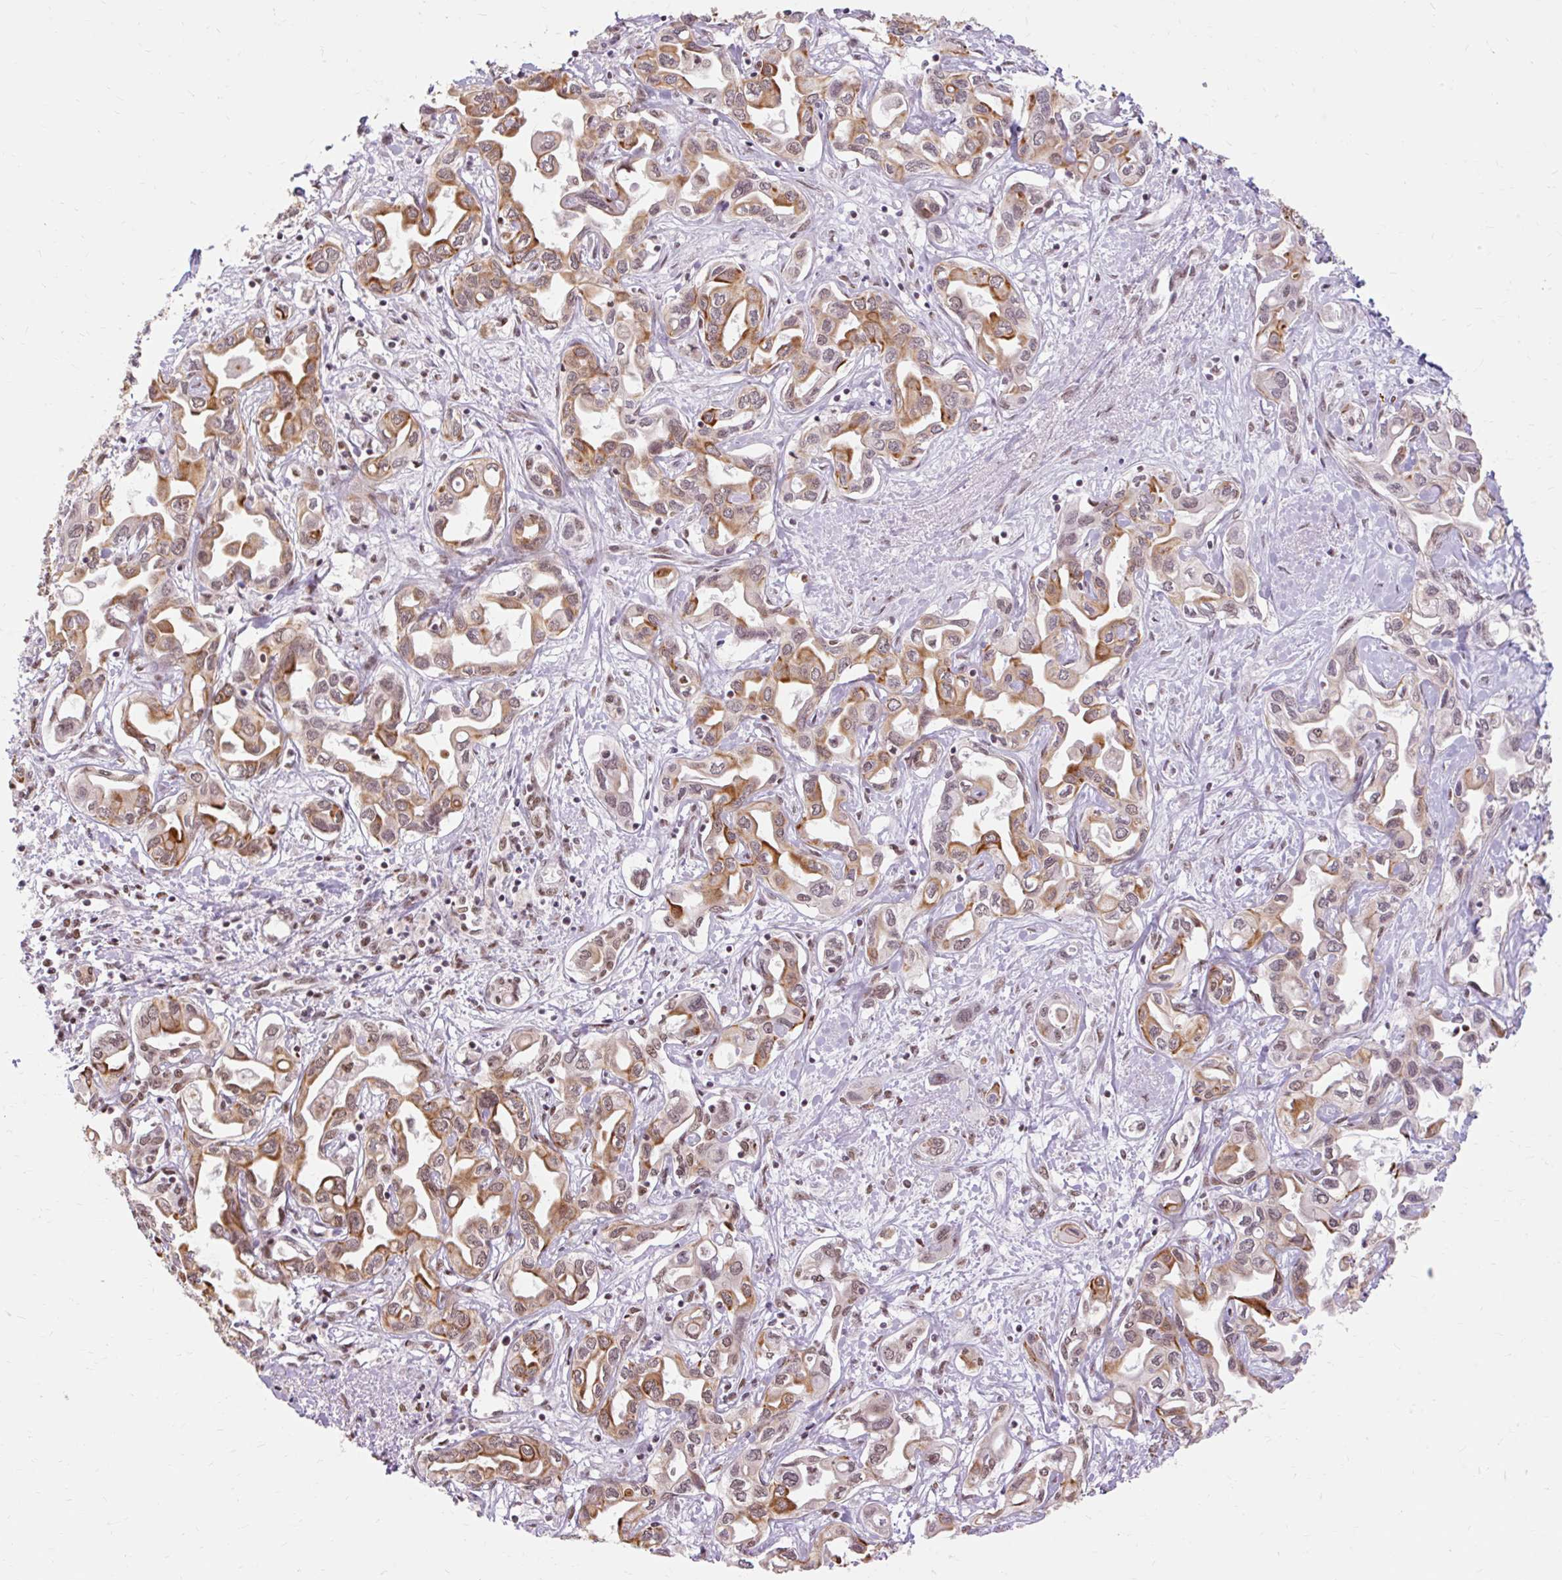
{"staining": {"intensity": "moderate", "quantity": ">75%", "location": "cytoplasmic/membranous"}, "tissue": "liver cancer", "cell_type": "Tumor cells", "image_type": "cancer", "snomed": [{"axis": "morphology", "description": "Cholangiocarcinoma"}, {"axis": "topography", "description": "Liver"}], "caption": "This histopathology image exhibits IHC staining of liver cancer, with medium moderate cytoplasmic/membranous positivity in about >75% of tumor cells.", "gene": "NPIPB12", "patient": {"sex": "female", "age": 64}}